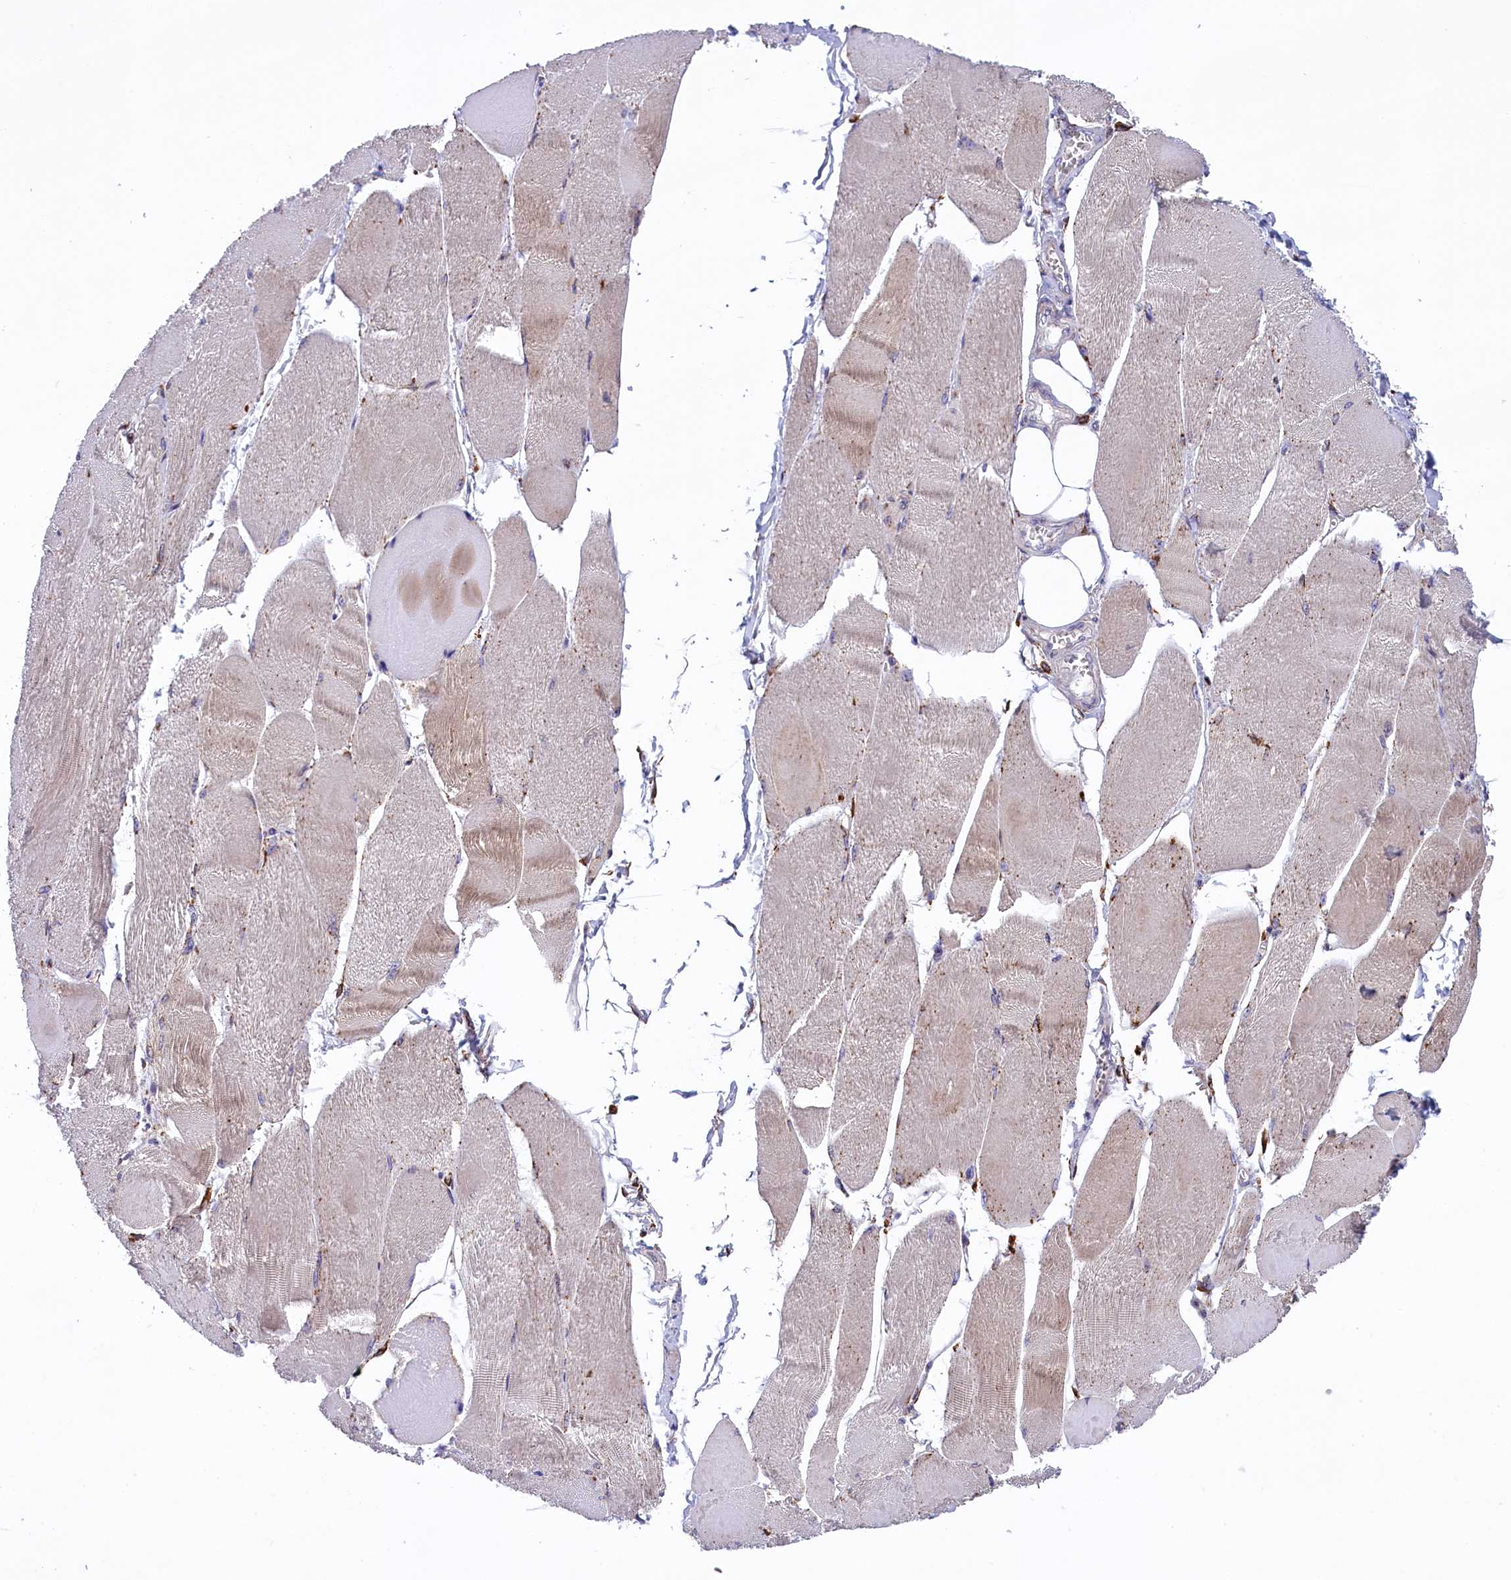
{"staining": {"intensity": "moderate", "quantity": "<25%", "location": "cytoplasmic/membranous"}, "tissue": "skeletal muscle", "cell_type": "Myocytes", "image_type": "normal", "snomed": [{"axis": "morphology", "description": "Normal tissue, NOS"}, {"axis": "morphology", "description": "Basal cell carcinoma"}, {"axis": "topography", "description": "Skeletal muscle"}], "caption": "Immunohistochemical staining of benign human skeletal muscle demonstrates <25% levels of moderate cytoplasmic/membranous protein positivity in about <25% of myocytes.", "gene": "MAN2B1", "patient": {"sex": "female", "age": 64}}